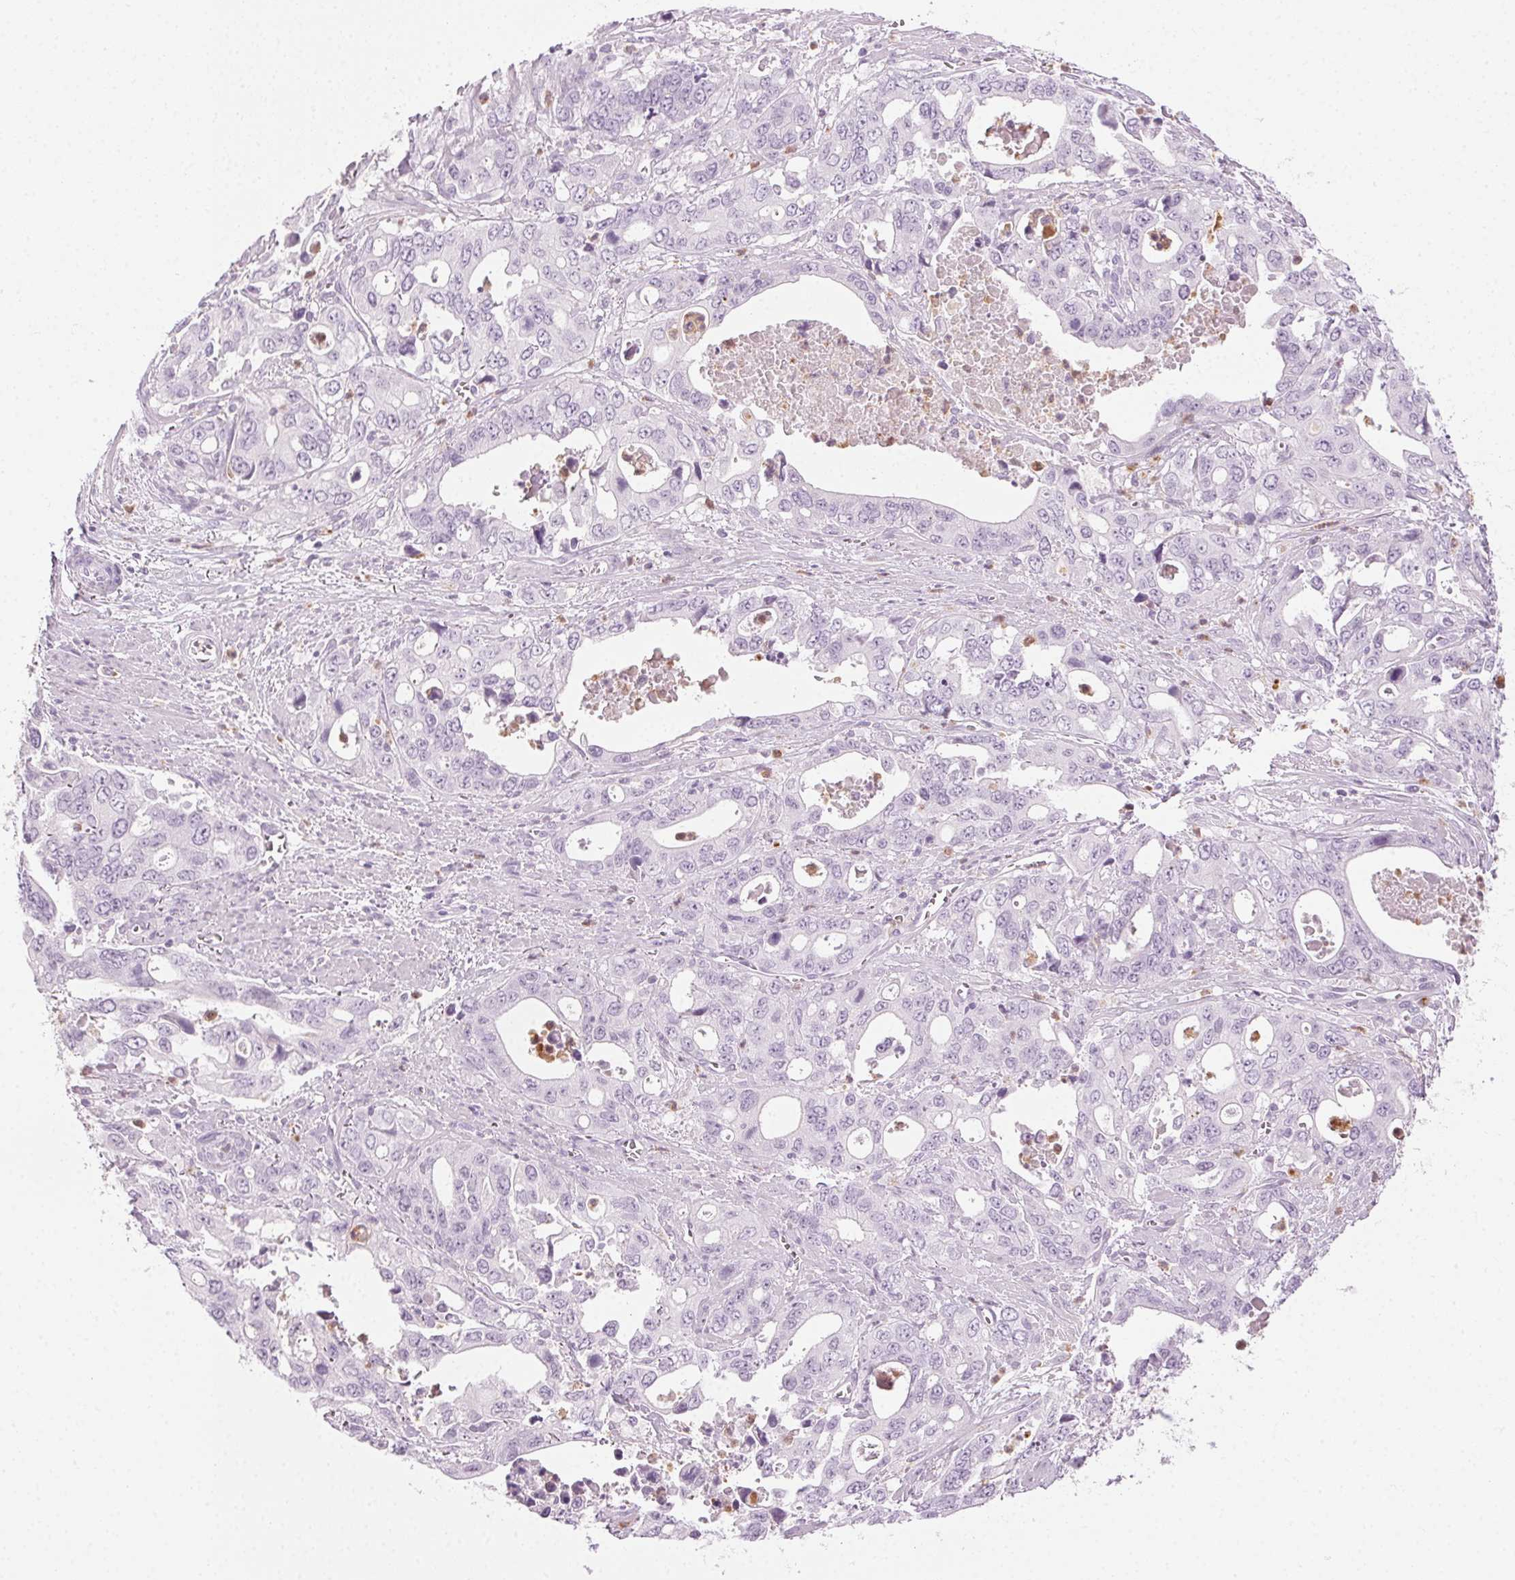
{"staining": {"intensity": "negative", "quantity": "none", "location": "none"}, "tissue": "stomach cancer", "cell_type": "Tumor cells", "image_type": "cancer", "snomed": [{"axis": "morphology", "description": "Adenocarcinoma, NOS"}, {"axis": "topography", "description": "Stomach, upper"}], "caption": "A high-resolution image shows IHC staining of stomach adenocarcinoma, which reveals no significant expression in tumor cells.", "gene": "MPO", "patient": {"sex": "male", "age": 74}}